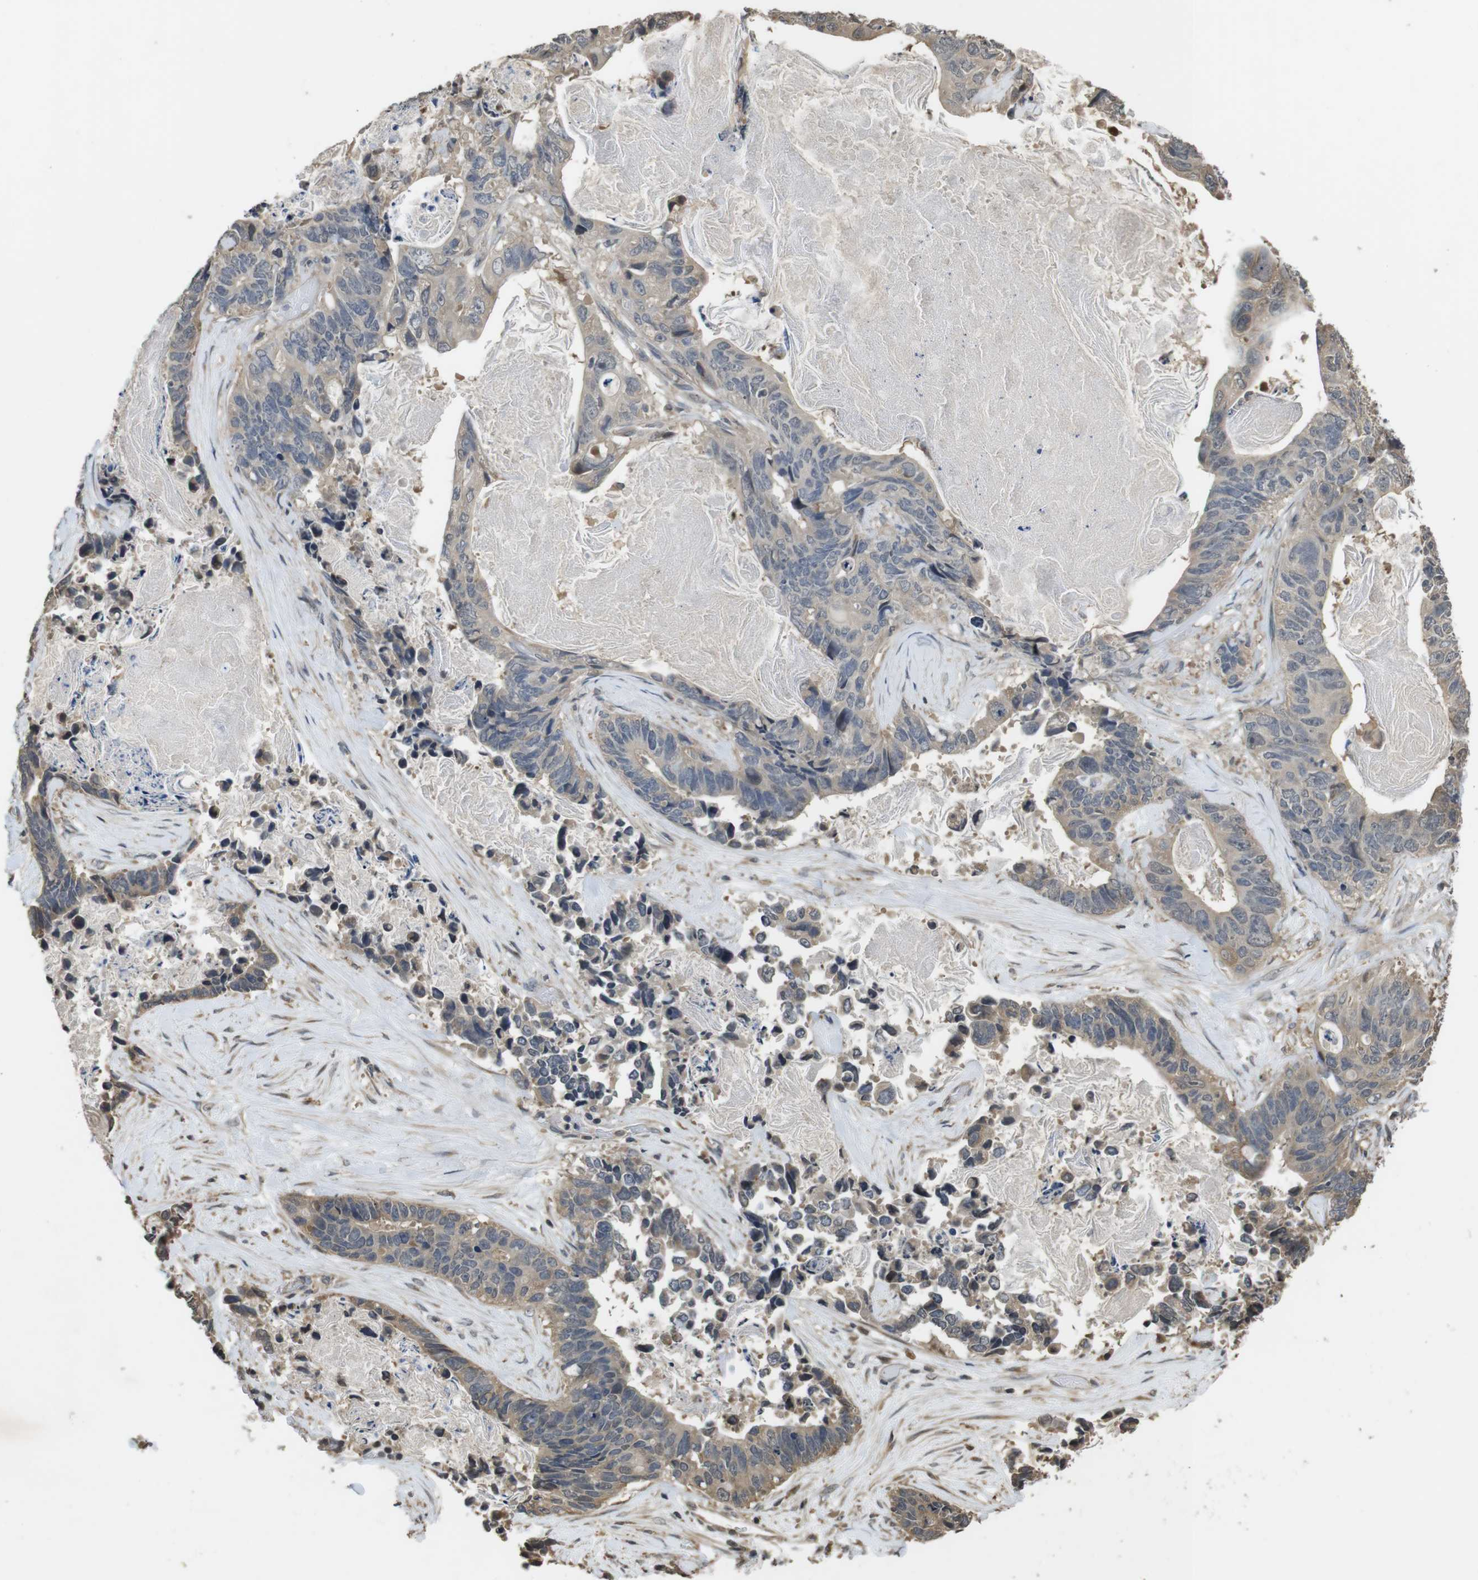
{"staining": {"intensity": "weak", "quantity": "25%-75%", "location": "cytoplasmic/membranous,nuclear"}, "tissue": "stomach cancer", "cell_type": "Tumor cells", "image_type": "cancer", "snomed": [{"axis": "morphology", "description": "Adenocarcinoma, NOS"}, {"axis": "topography", "description": "Stomach"}], "caption": "IHC histopathology image of neoplastic tissue: human adenocarcinoma (stomach) stained using immunohistochemistry (IHC) demonstrates low levels of weak protein expression localized specifically in the cytoplasmic/membranous and nuclear of tumor cells, appearing as a cytoplasmic/membranous and nuclear brown color.", "gene": "FZD10", "patient": {"sex": "female", "age": 89}}